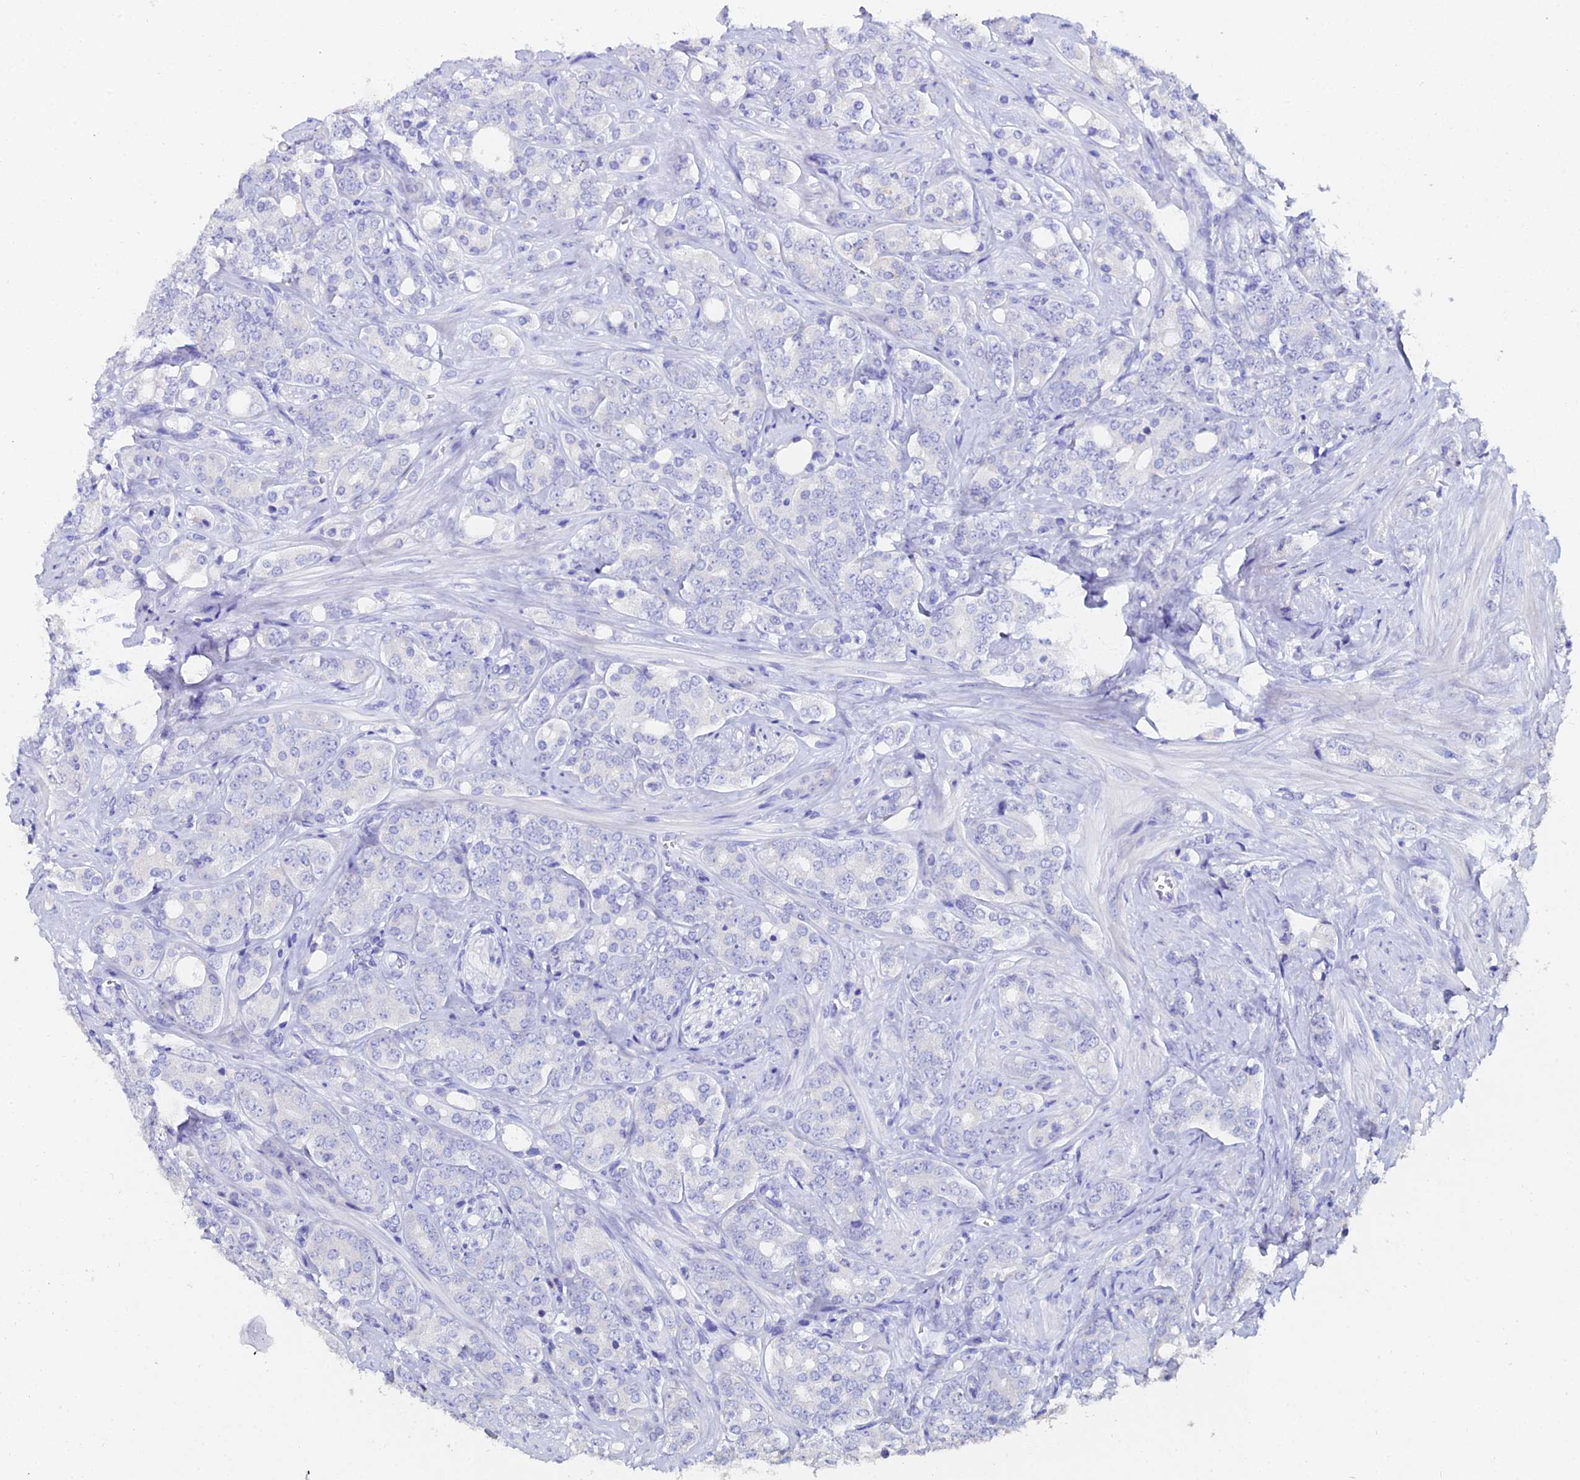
{"staining": {"intensity": "negative", "quantity": "none", "location": "none"}, "tissue": "prostate cancer", "cell_type": "Tumor cells", "image_type": "cancer", "snomed": [{"axis": "morphology", "description": "Adenocarcinoma, High grade"}, {"axis": "topography", "description": "Prostate"}], "caption": "An immunohistochemistry (IHC) photomicrograph of prostate cancer (adenocarcinoma (high-grade)) is shown. There is no staining in tumor cells of prostate cancer (adenocarcinoma (high-grade)).", "gene": "ESRRG", "patient": {"sex": "male", "age": 62}}